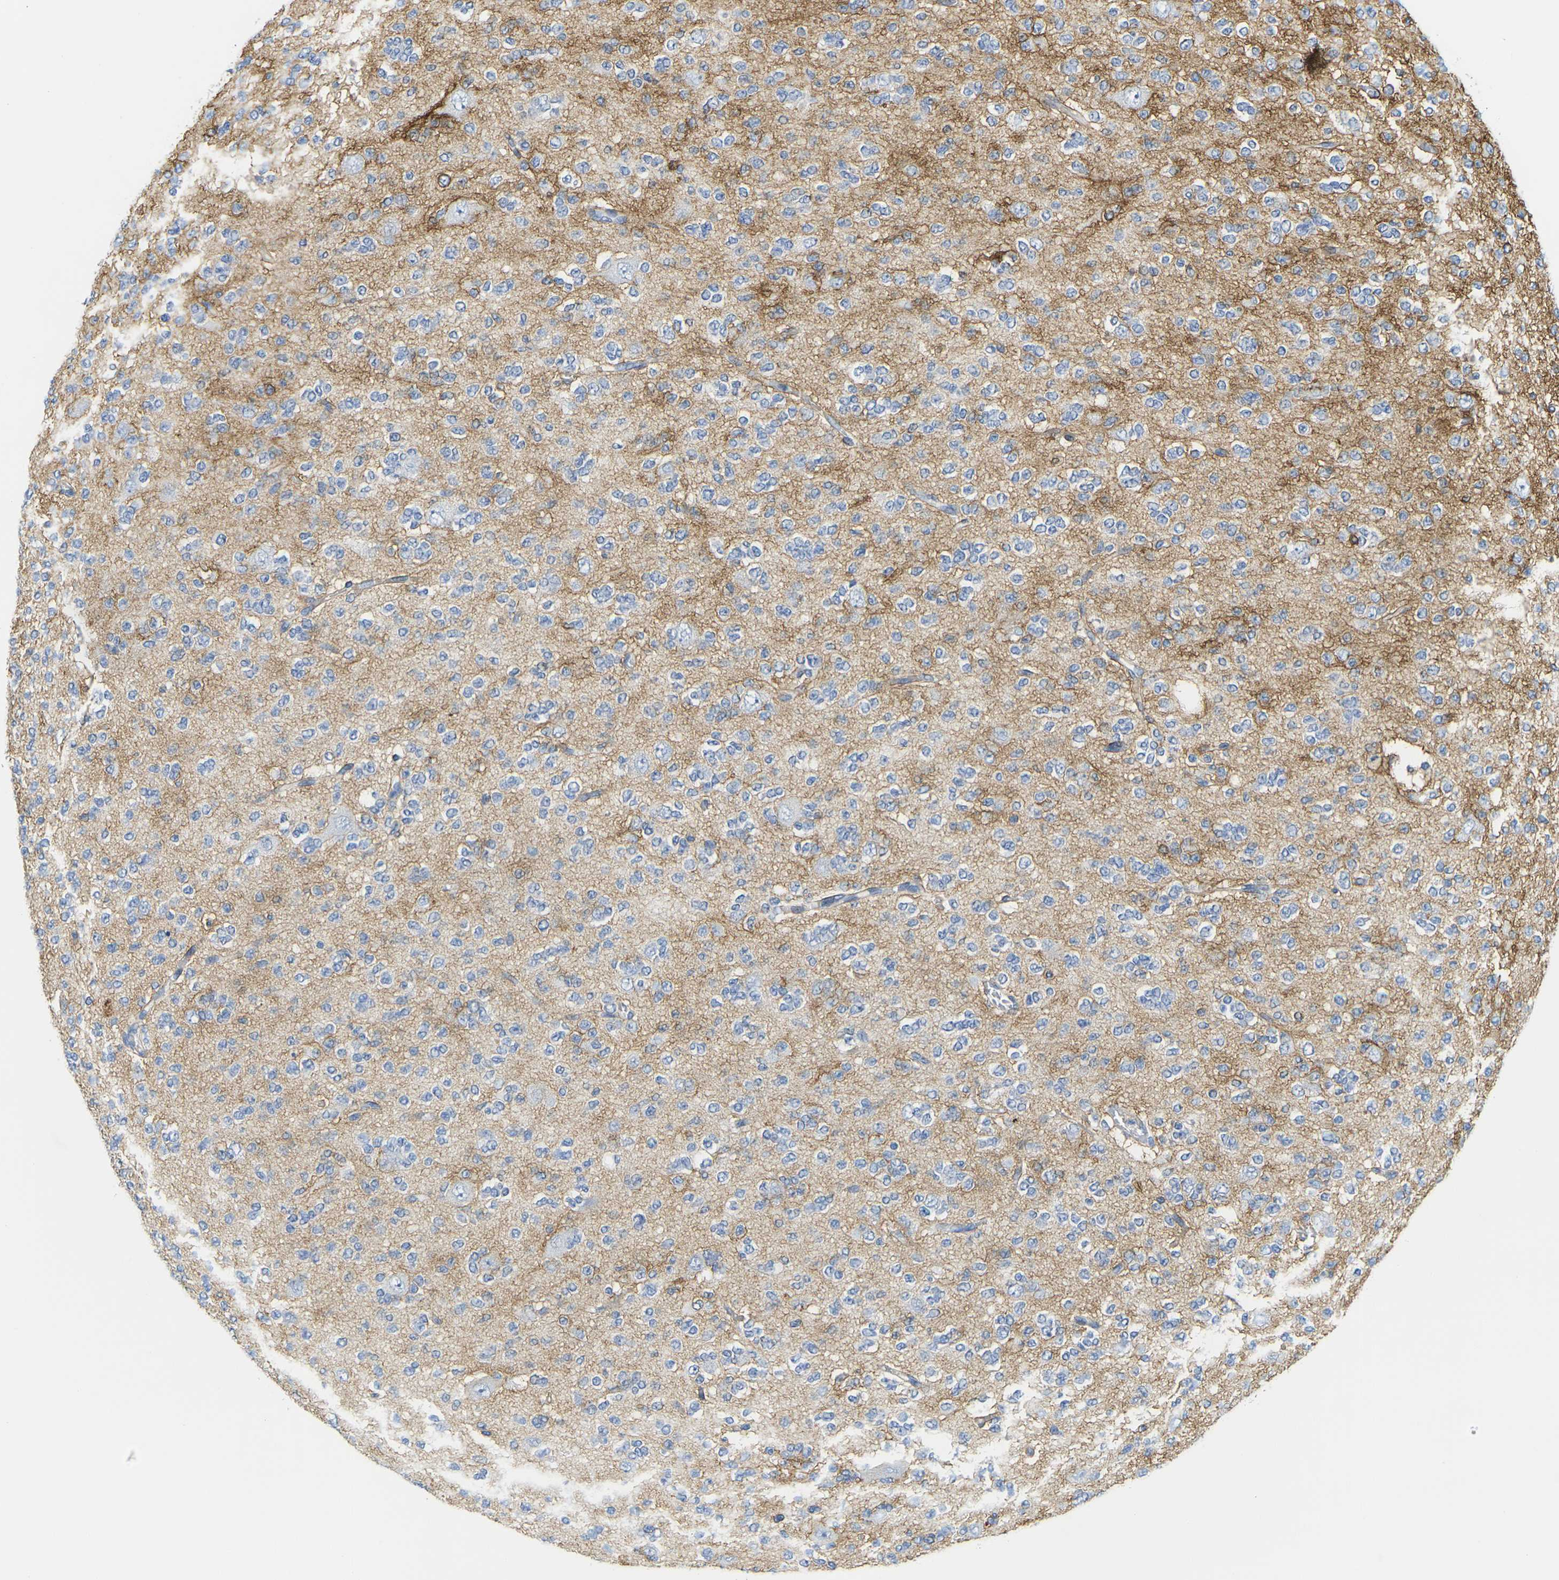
{"staining": {"intensity": "negative", "quantity": "none", "location": "none"}, "tissue": "glioma", "cell_type": "Tumor cells", "image_type": "cancer", "snomed": [{"axis": "morphology", "description": "Glioma, malignant, Low grade"}, {"axis": "topography", "description": "Brain"}], "caption": "The image demonstrates no significant positivity in tumor cells of glioma.", "gene": "OTOF", "patient": {"sex": "male", "age": 38}}